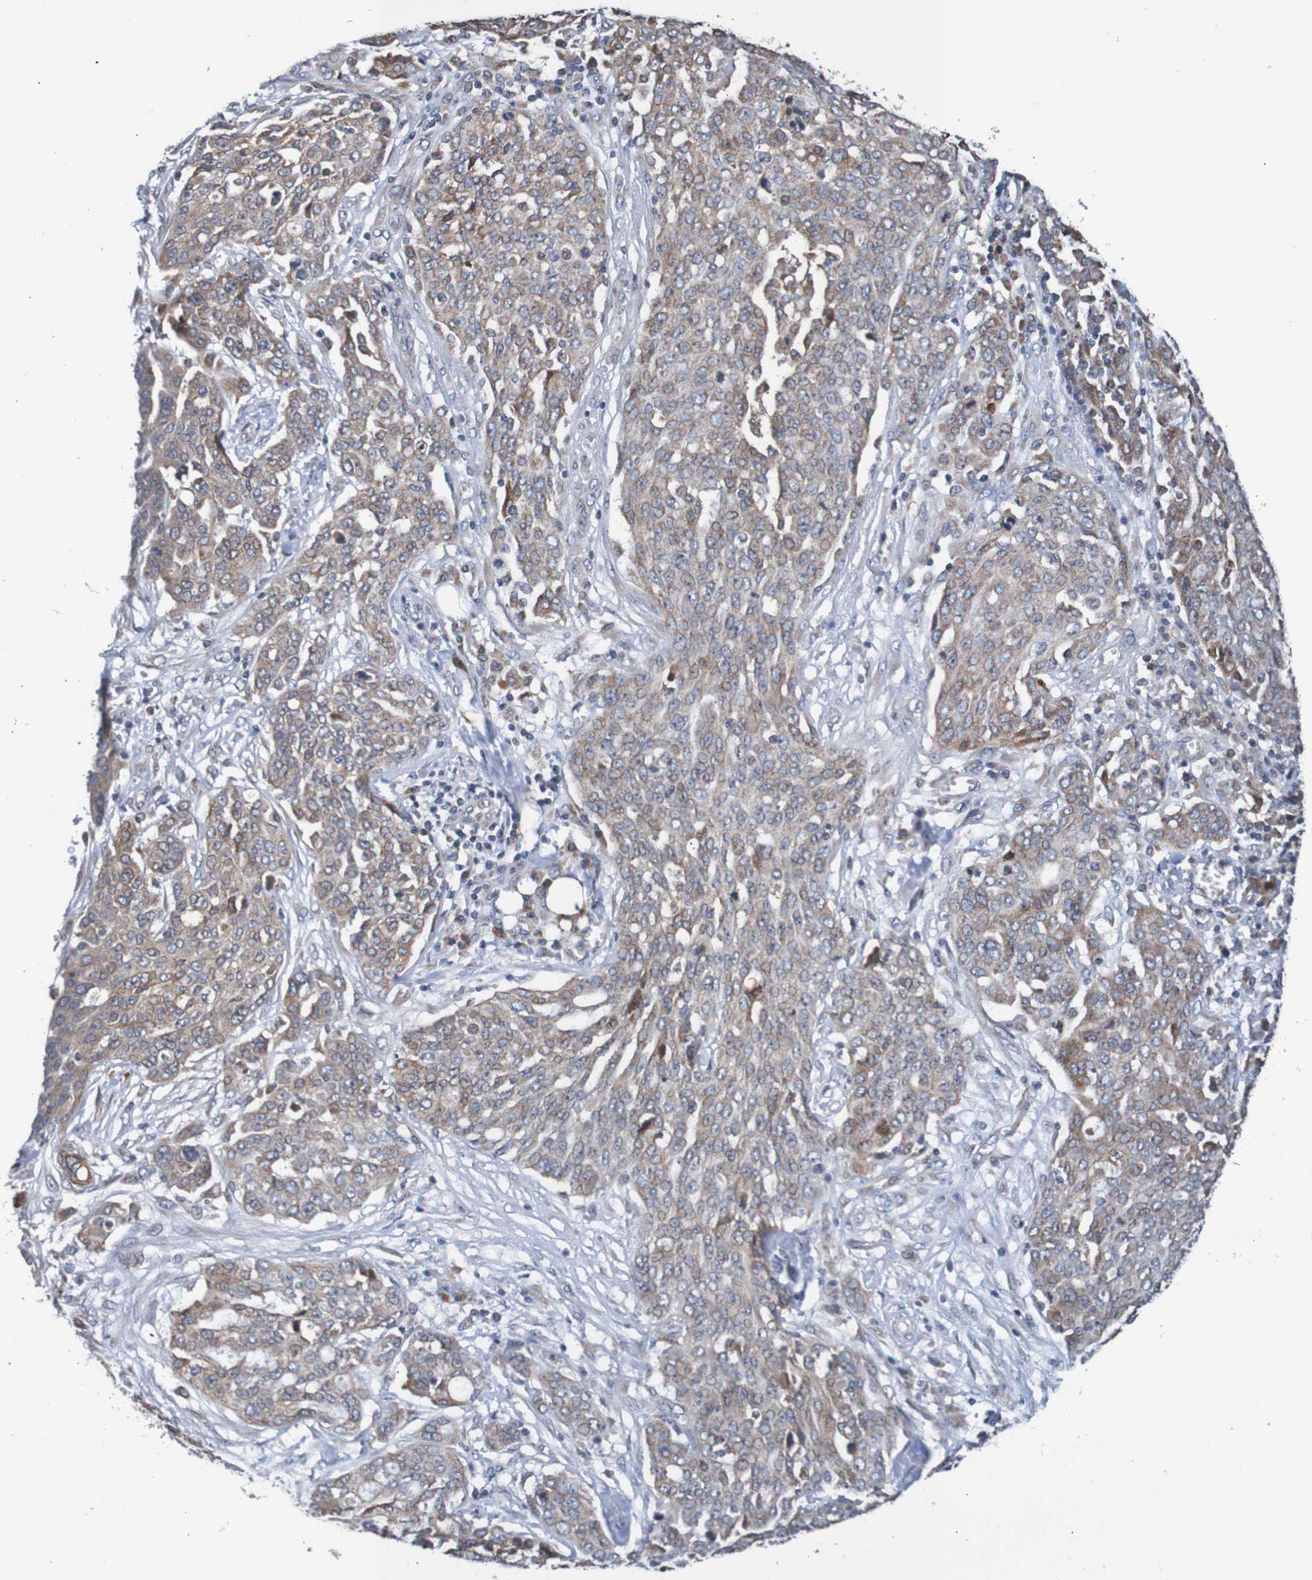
{"staining": {"intensity": "weak", "quantity": ">75%", "location": "cytoplasmic/membranous"}, "tissue": "ovarian cancer", "cell_type": "Tumor cells", "image_type": "cancer", "snomed": [{"axis": "morphology", "description": "Cystadenocarcinoma, serous, NOS"}, {"axis": "topography", "description": "Soft tissue"}, {"axis": "topography", "description": "Ovary"}], "caption": "Human ovarian cancer (serous cystadenocarcinoma) stained with a protein marker demonstrates weak staining in tumor cells.", "gene": "FIBP", "patient": {"sex": "female", "age": 57}}